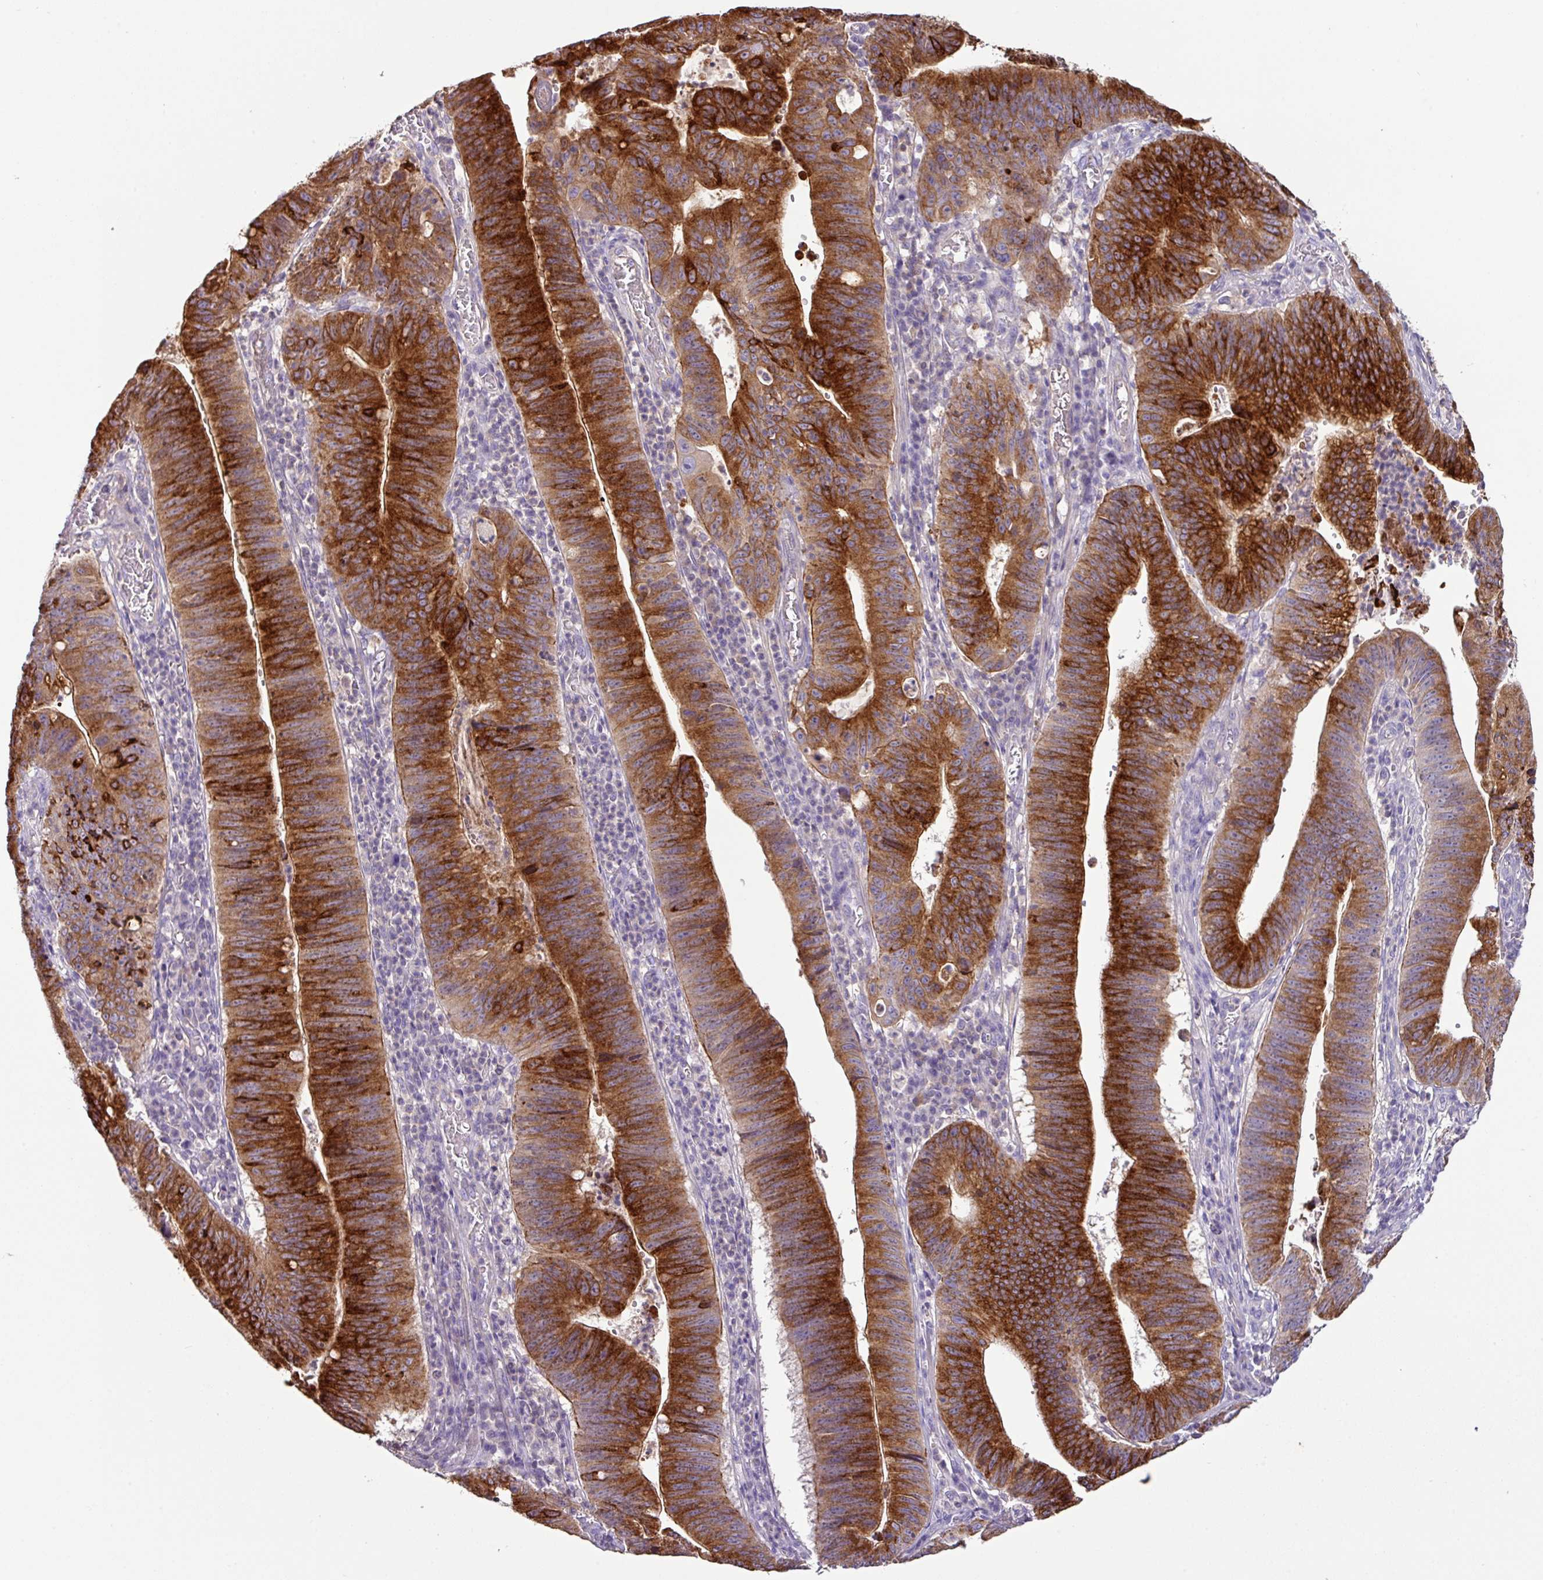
{"staining": {"intensity": "strong", "quantity": "25%-75%", "location": "cytoplasmic/membranous"}, "tissue": "stomach cancer", "cell_type": "Tumor cells", "image_type": "cancer", "snomed": [{"axis": "morphology", "description": "Adenocarcinoma, NOS"}, {"axis": "topography", "description": "Stomach"}], "caption": "This micrograph demonstrates immunohistochemistry (IHC) staining of stomach adenocarcinoma, with high strong cytoplasmic/membranous expression in about 25%-75% of tumor cells.", "gene": "AGR3", "patient": {"sex": "male", "age": 59}}